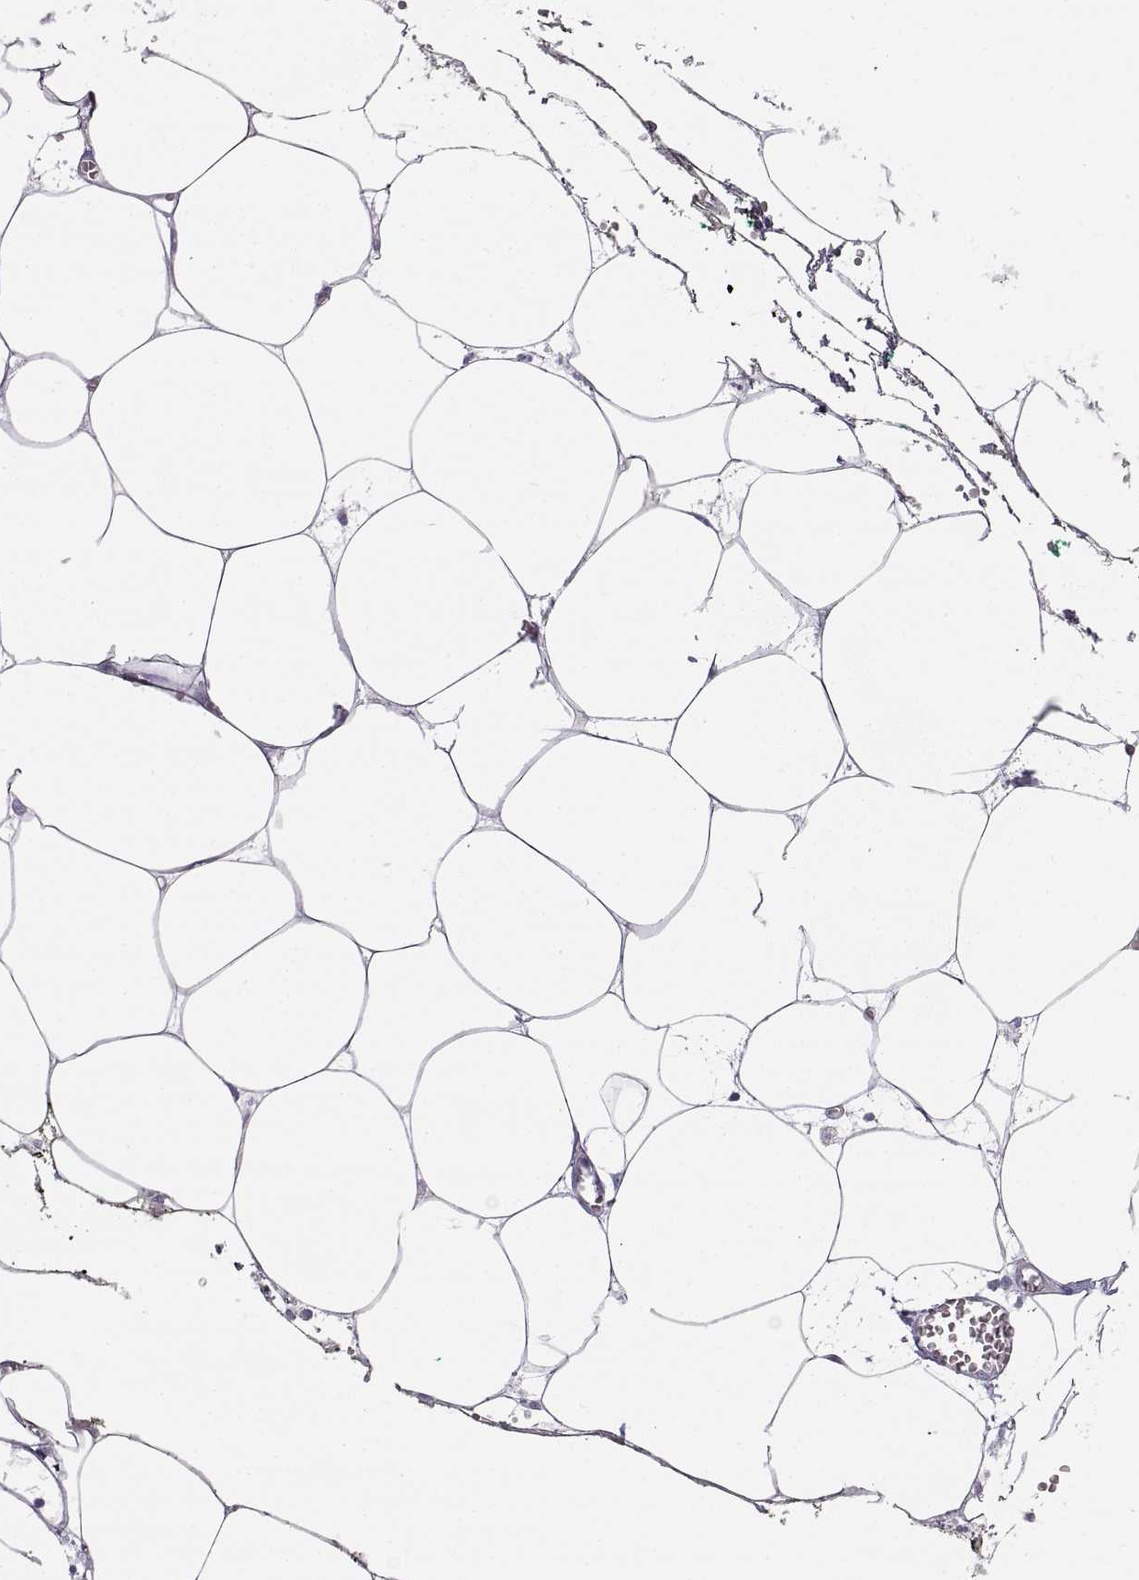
{"staining": {"intensity": "negative", "quantity": "none", "location": "none"}, "tissue": "adipose tissue", "cell_type": "Adipocytes", "image_type": "normal", "snomed": [{"axis": "morphology", "description": "Normal tissue, NOS"}, {"axis": "topography", "description": "Adipose tissue"}, {"axis": "topography", "description": "Pancreas"}, {"axis": "topography", "description": "Peripheral nerve tissue"}], "caption": "IHC of normal human adipose tissue exhibits no staining in adipocytes. Brightfield microscopy of immunohistochemistry stained with DAB (3,3'-diaminobenzidine) (brown) and hematoxylin (blue), captured at high magnification.", "gene": "SEMG1", "patient": {"sex": "female", "age": 58}}